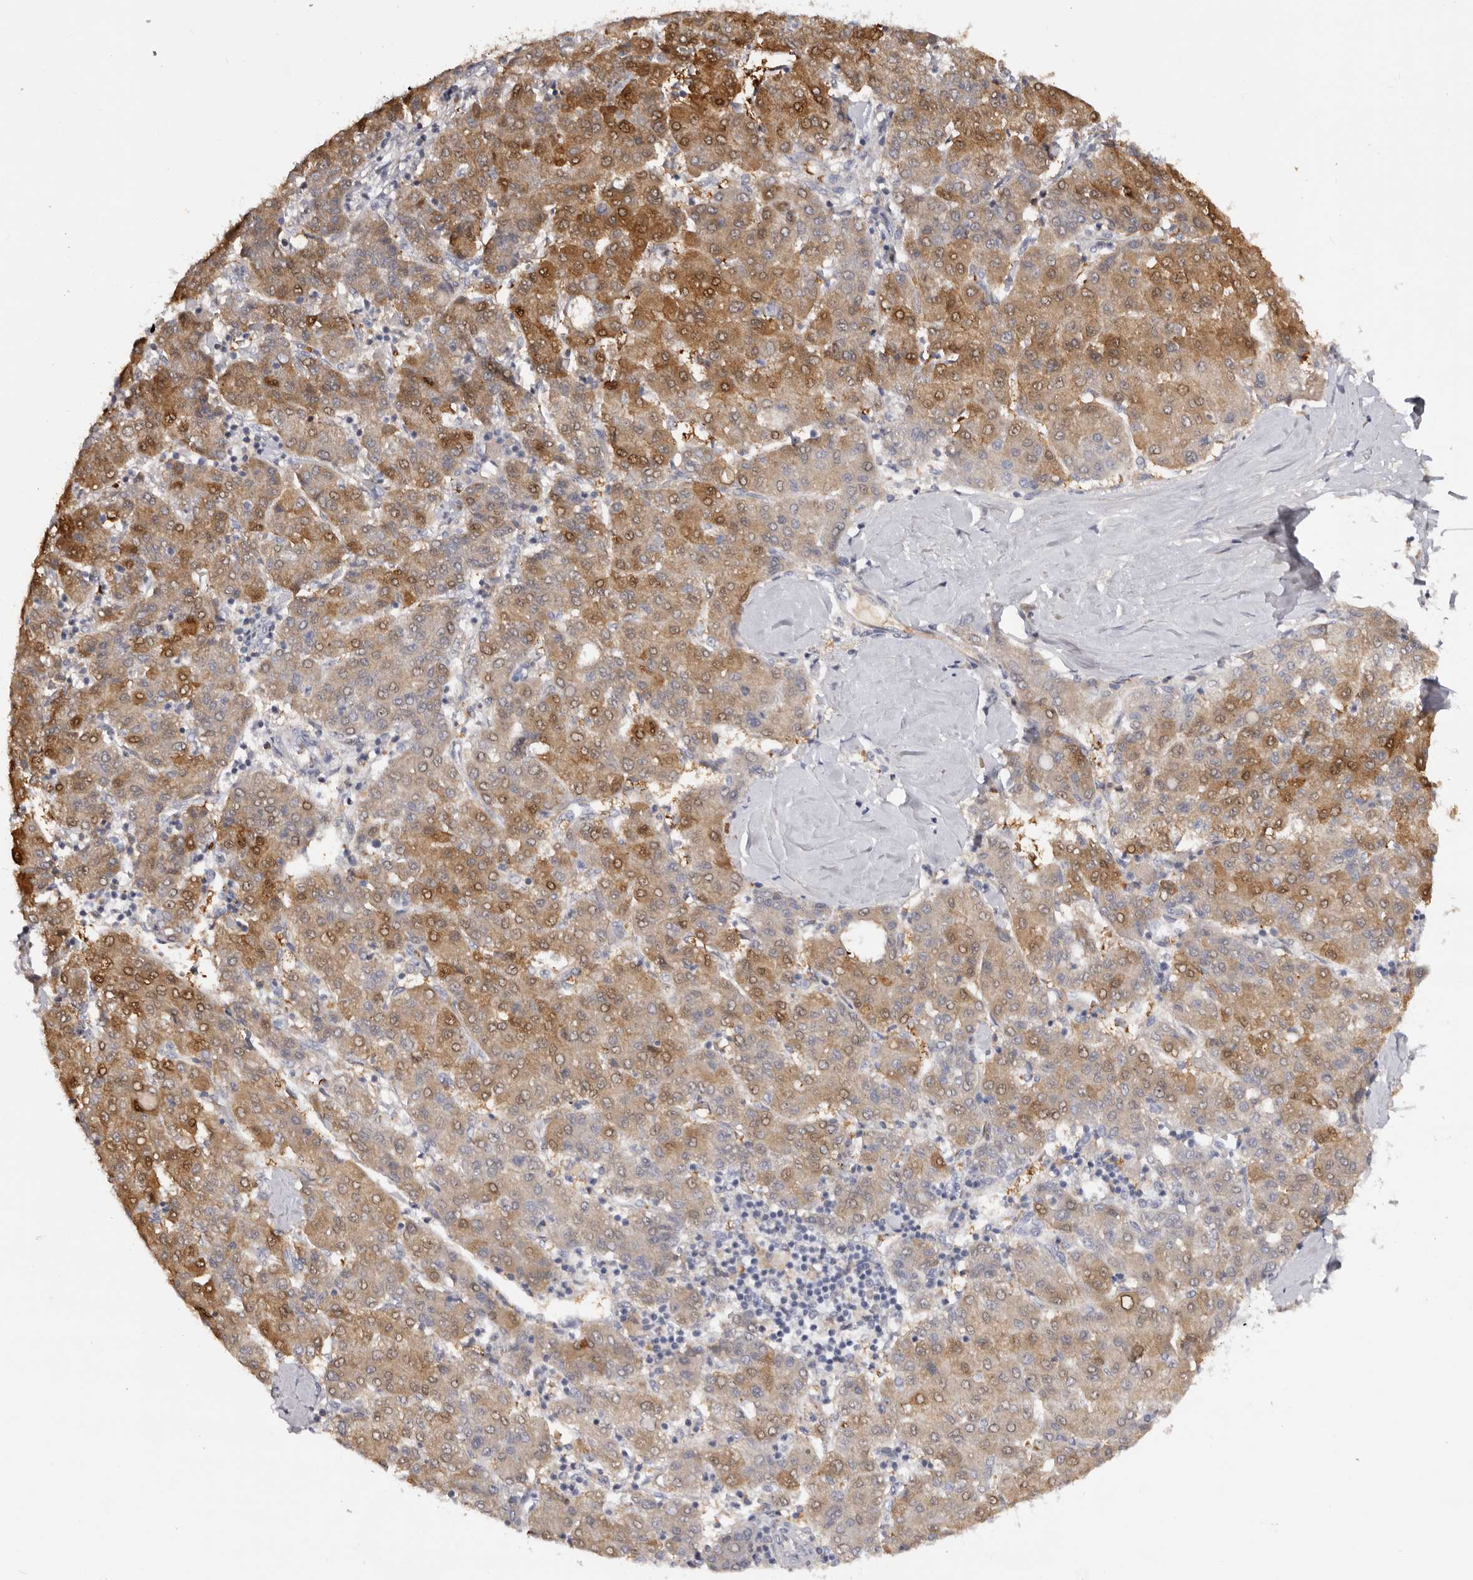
{"staining": {"intensity": "moderate", "quantity": ">75%", "location": "cytoplasmic/membranous,nuclear"}, "tissue": "liver cancer", "cell_type": "Tumor cells", "image_type": "cancer", "snomed": [{"axis": "morphology", "description": "Carcinoma, Hepatocellular, NOS"}, {"axis": "topography", "description": "Liver"}], "caption": "Immunohistochemistry image of neoplastic tissue: human liver cancer stained using immunohistochemistry (IHC) demonstrates medium levels of moderate protein expression localized specifically in the cytoplasmic/membranous and nuclear of tumor cells, appearing as a cytoplasmic/membranous and nuclear brown color.", "gene": "TNR", "patient": {"sex": "male", "age": 65}}